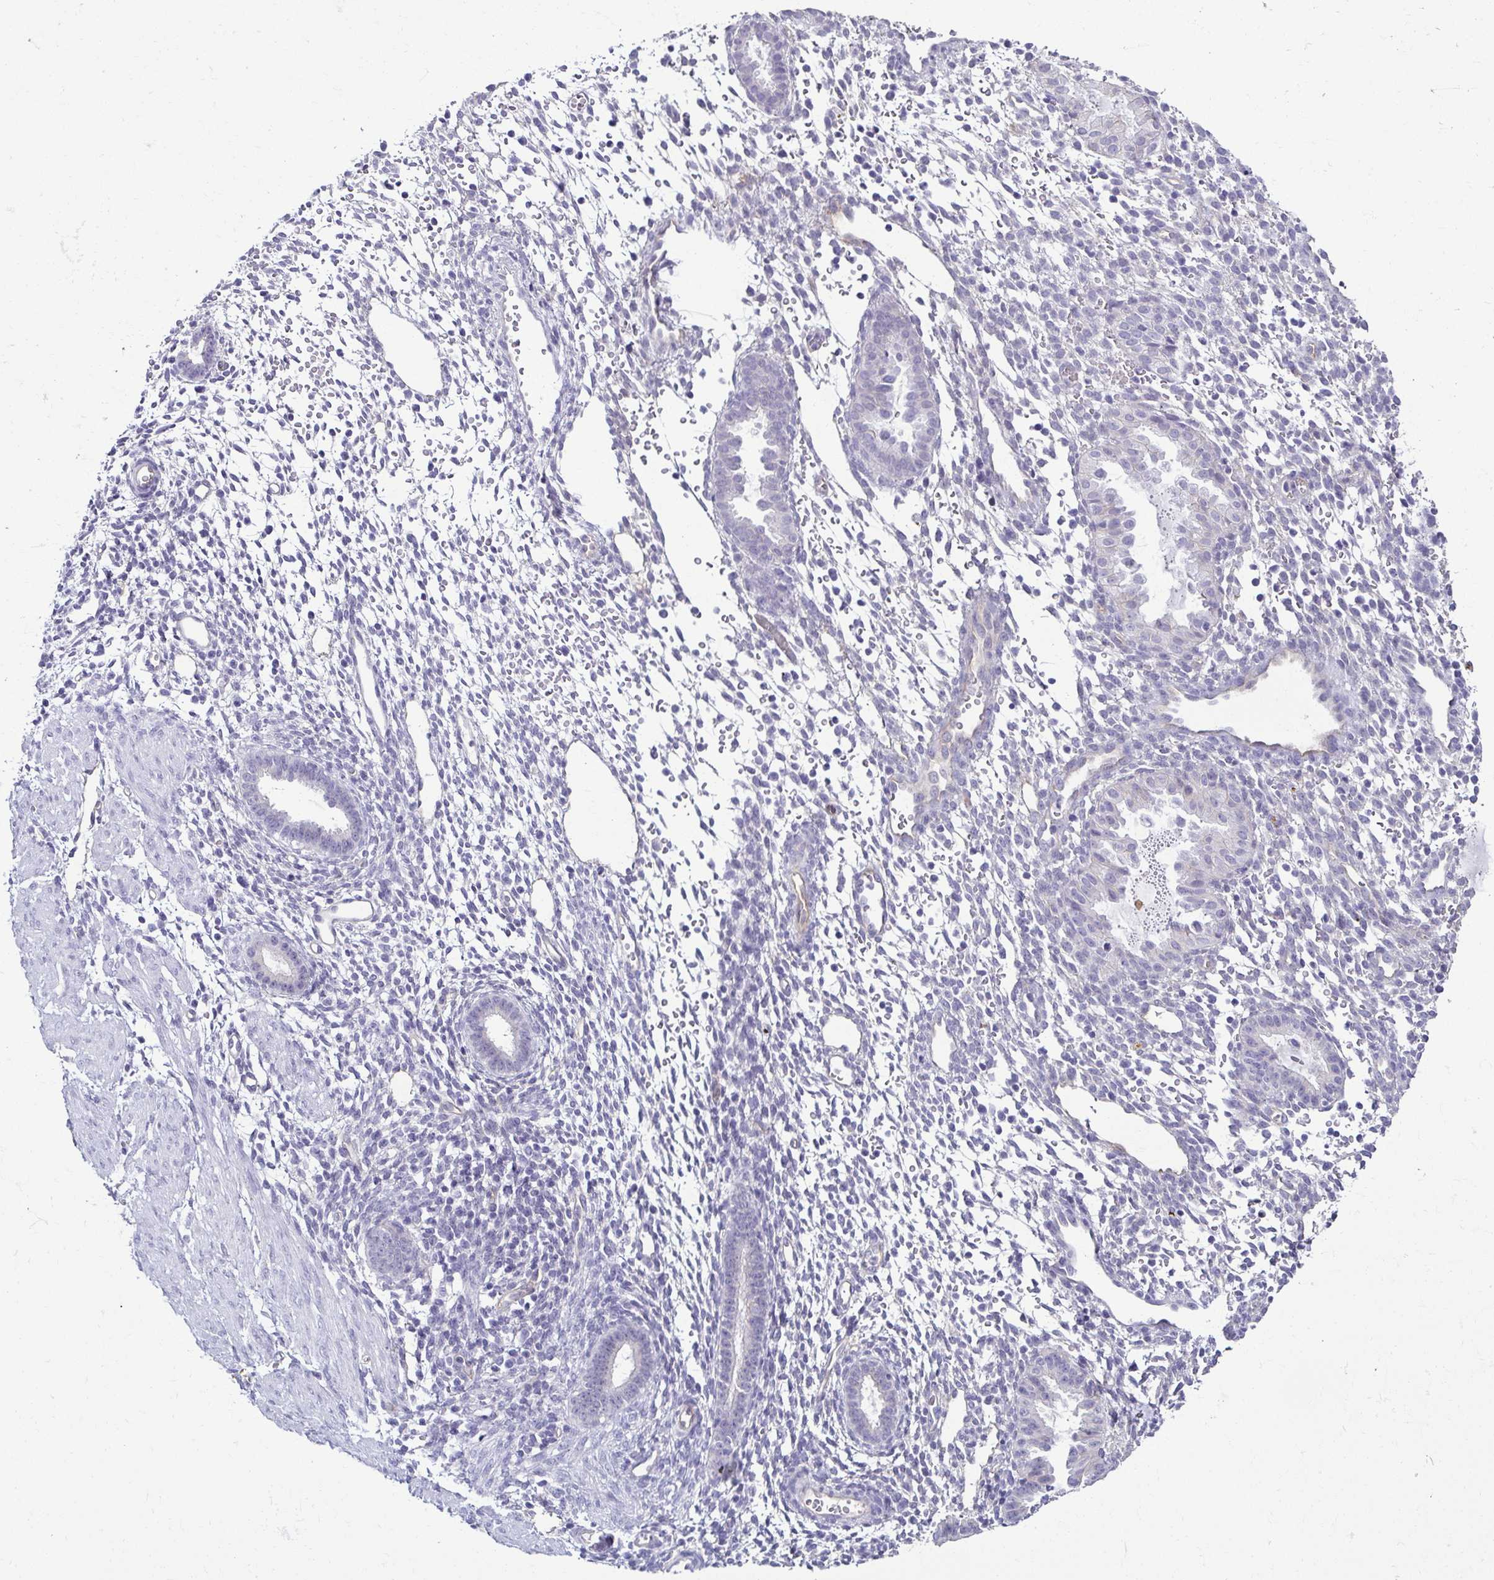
{"staining": {"intensity": "negative", "quantity": "none", "location": "none"}, "tissue": "endometrium", "cell_type": "Cells in endometrial stroma", "image_type": "normal", "snomed": [{"axis": "morphology", "description": "Normal tissue, NOS"}, {"axis": "topography", "description": "Endometrium"}], "caption": "Immunohistochemistry (IHC) photomicrograph of benign endometrium stained for a protein (brown), which exhibits no staining in cells in endometrial stroma. (DAB (3,3'-diaminobenzidine) immunohistochemistry, high magnification).", "gene": "CASP14", "patient": {"sex": "female", "age": 36}}